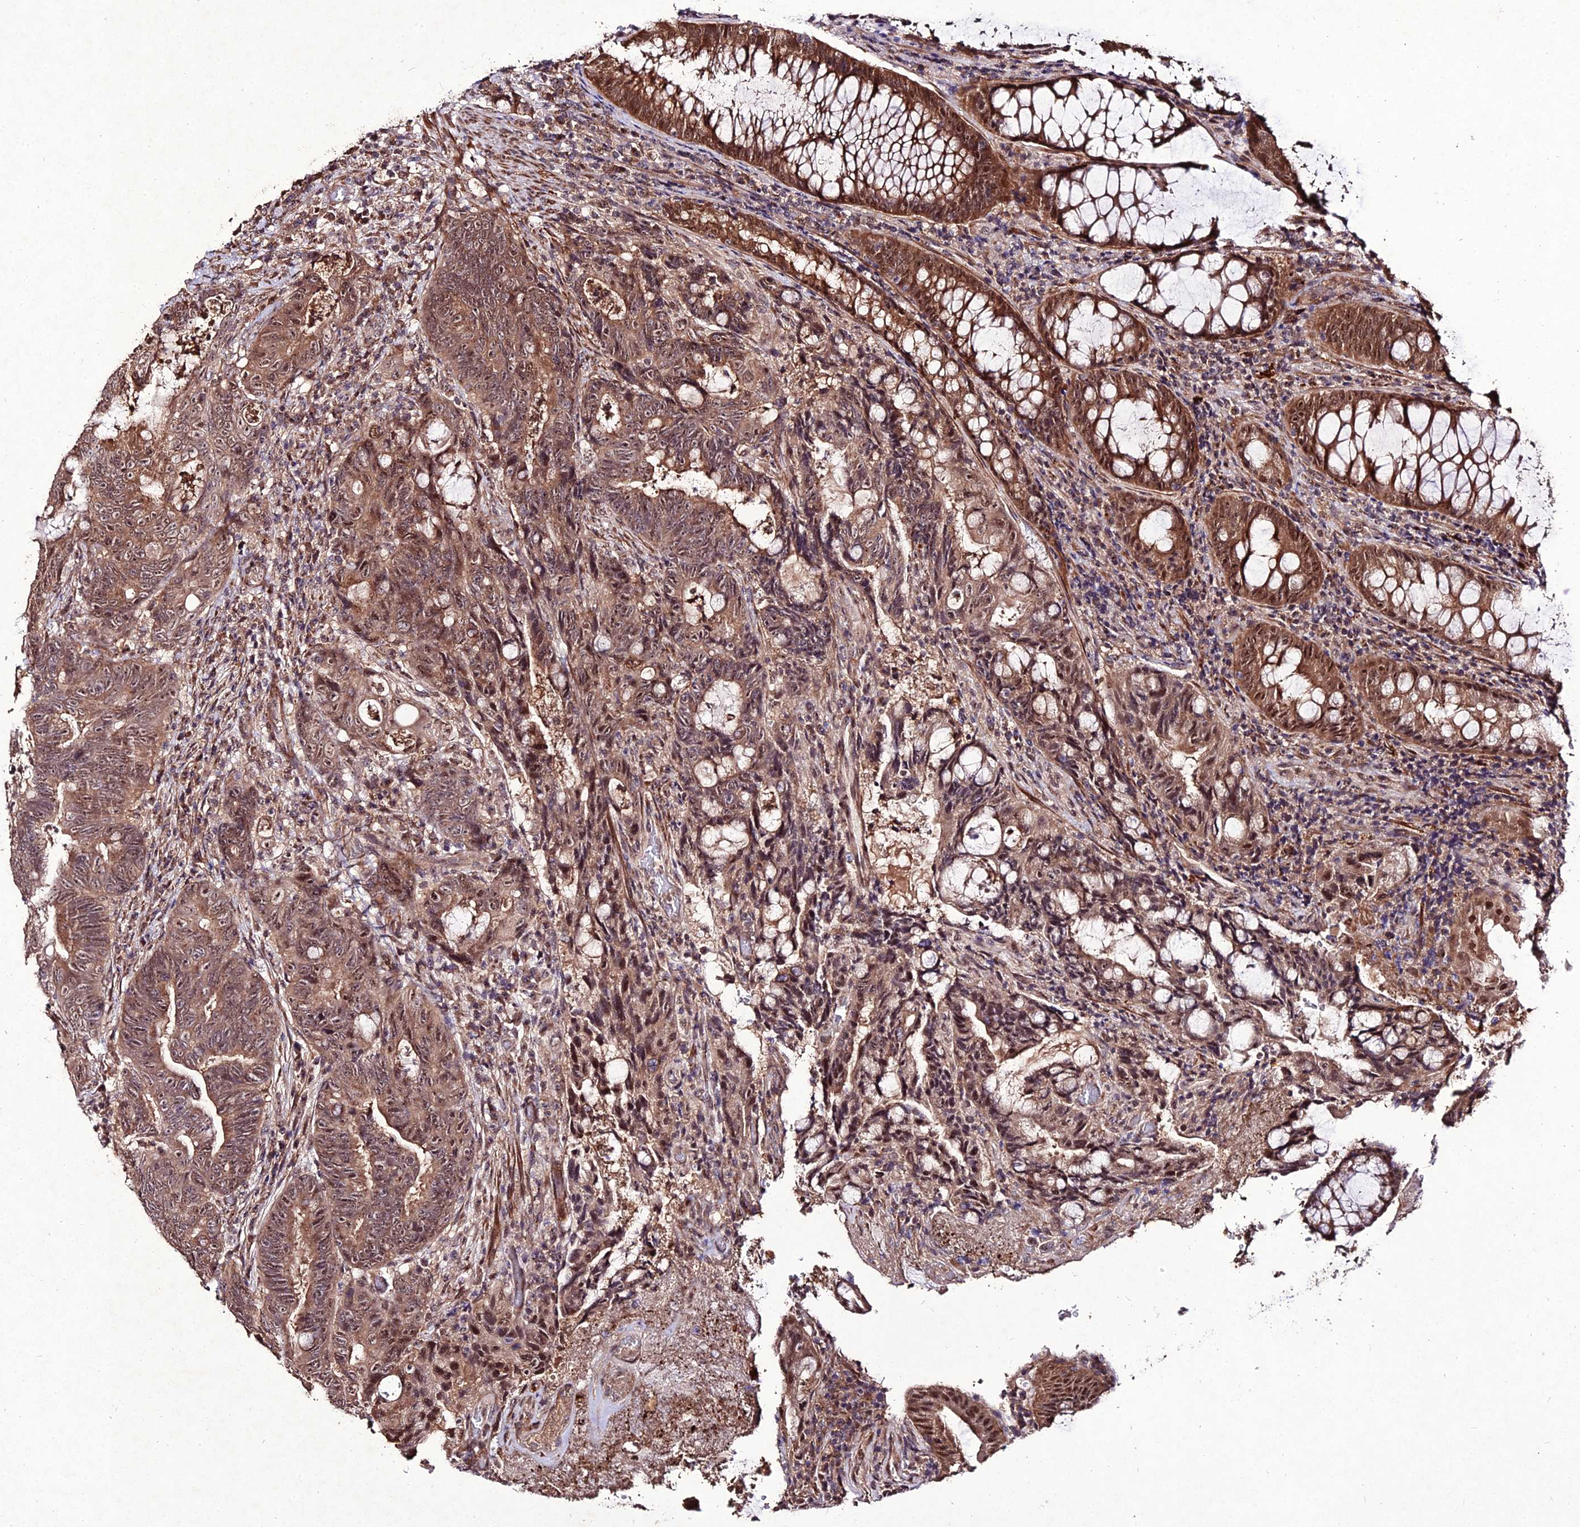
{"staining": {"intensity": "moderate", "quantity": ">75%", "location": "cytoplasmic/membranous,nuclear"}, "tissue": "colorectal cancer", "cell_type": "Tumor cells", "image_type": "cancer", "snomed": [{"axis": "morphology", "description": "Adenocarcinoma, NOS"}, {"axis": "topography", "description": "Colon"}], "caption": "Immunohistochemical staining of human colorectal cancer (adenocarcinoma) reveals medium levels of moderate cytoplasmic/membranous and nuclear positivity in about >75% of tumor cells.", "gene": "ZNF766", "patient": {"sex": "female", "age": 82}}